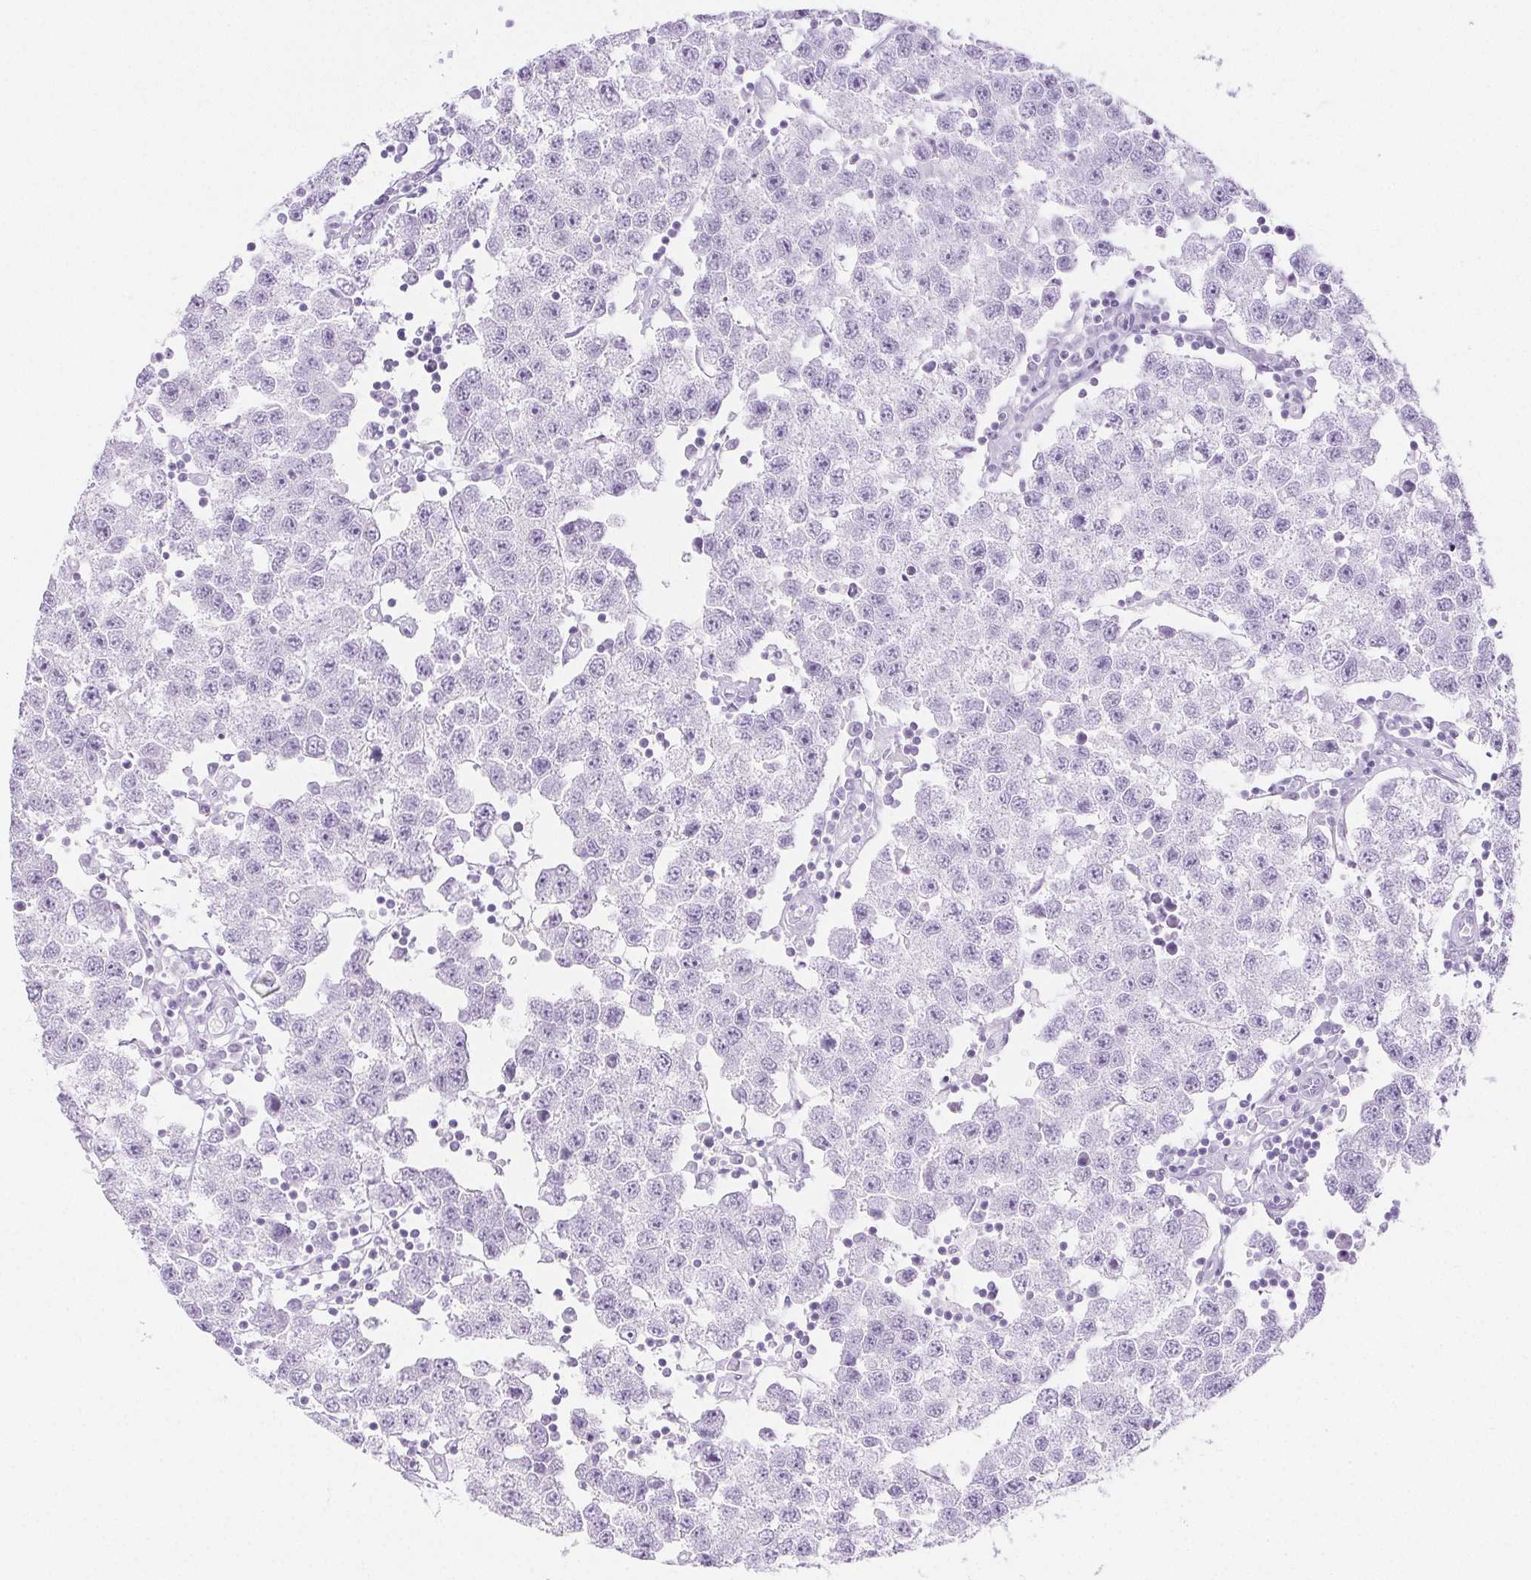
{"staining": {"intensity": "negative", "quantity": "none", "location": "none"}, "tissue": "testis cancer", "cell_type": "Tumor cells", "image_type": "cancer", "snomed": [{"axis": "morphology", "description": "Seminoma, NOS"}, {"axis": "topography", "description": "Testis"}], "caption": "Tumor cells show no significant positivity in testis cancer (seminoma).", "gene": "PI3", "patient": {"sex": "male", "age": 34}}